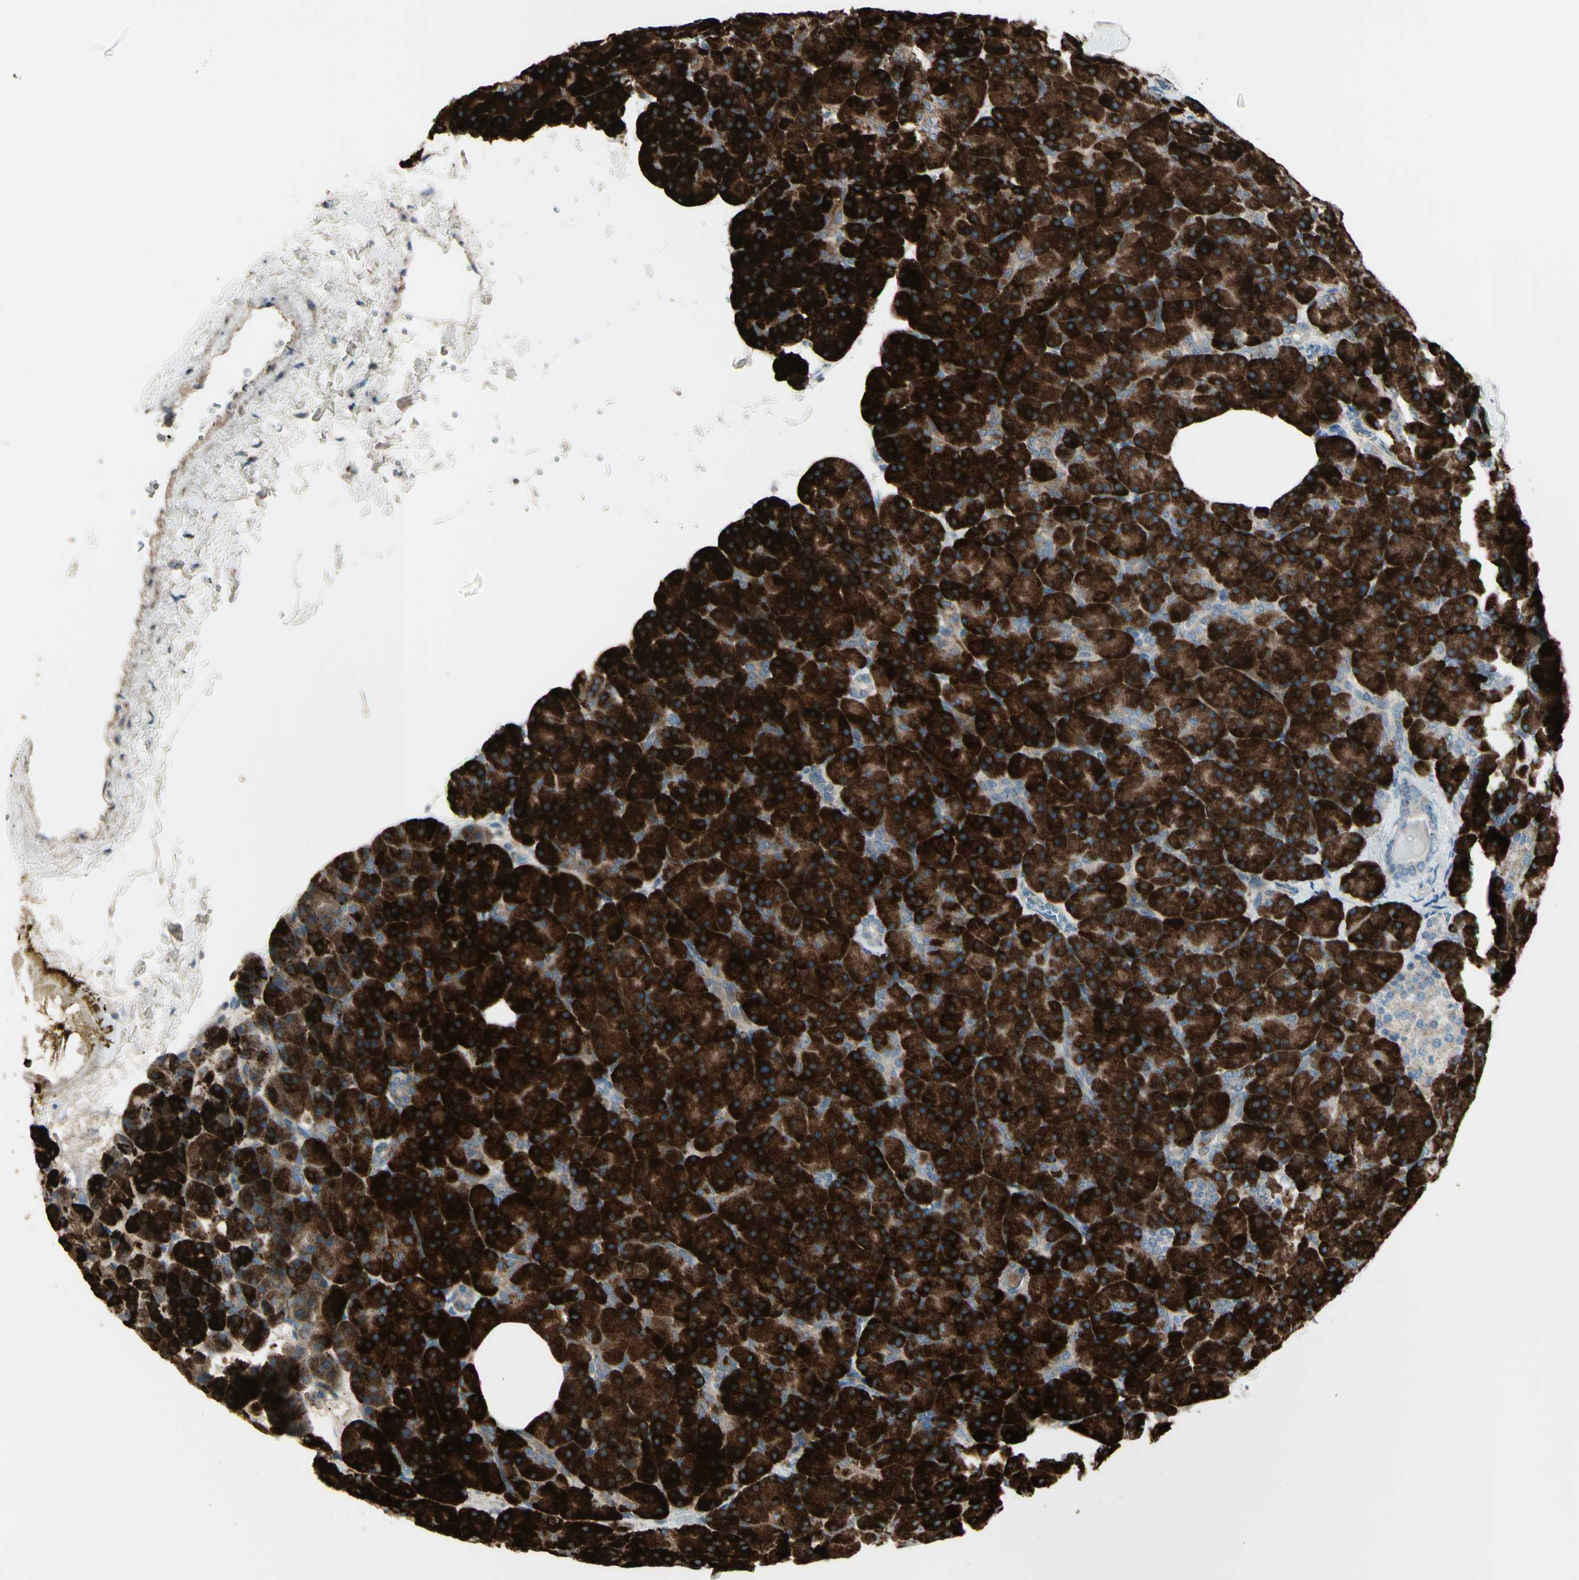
{"staining": {"intensity": "strong", "quantity": ">75%", "location": "cytoplasmic/membranous"}, "tissue": "pancreas", "cell_type": "Exocrine glandular cells", "image_type": "normal", "snomed": [{"axis": "morphology", "description": "Normal tissue, NOS"}, {"axis": "topography", "description": "Pancreas"}], "caption": "The immunohistochemical stain highlights strong cytoplasmic/membranous staining in exocrine glandular cells of normal pancreas. The staining was performed using DAB (3,3'-diaminobenzidine) to visualize the protein expression in brown, while the nuclei were stained in blue with hematoxylin (Magnification: 20x).", "gene": "OSTM1", "patient": {"sex": "female", "age": 35}}